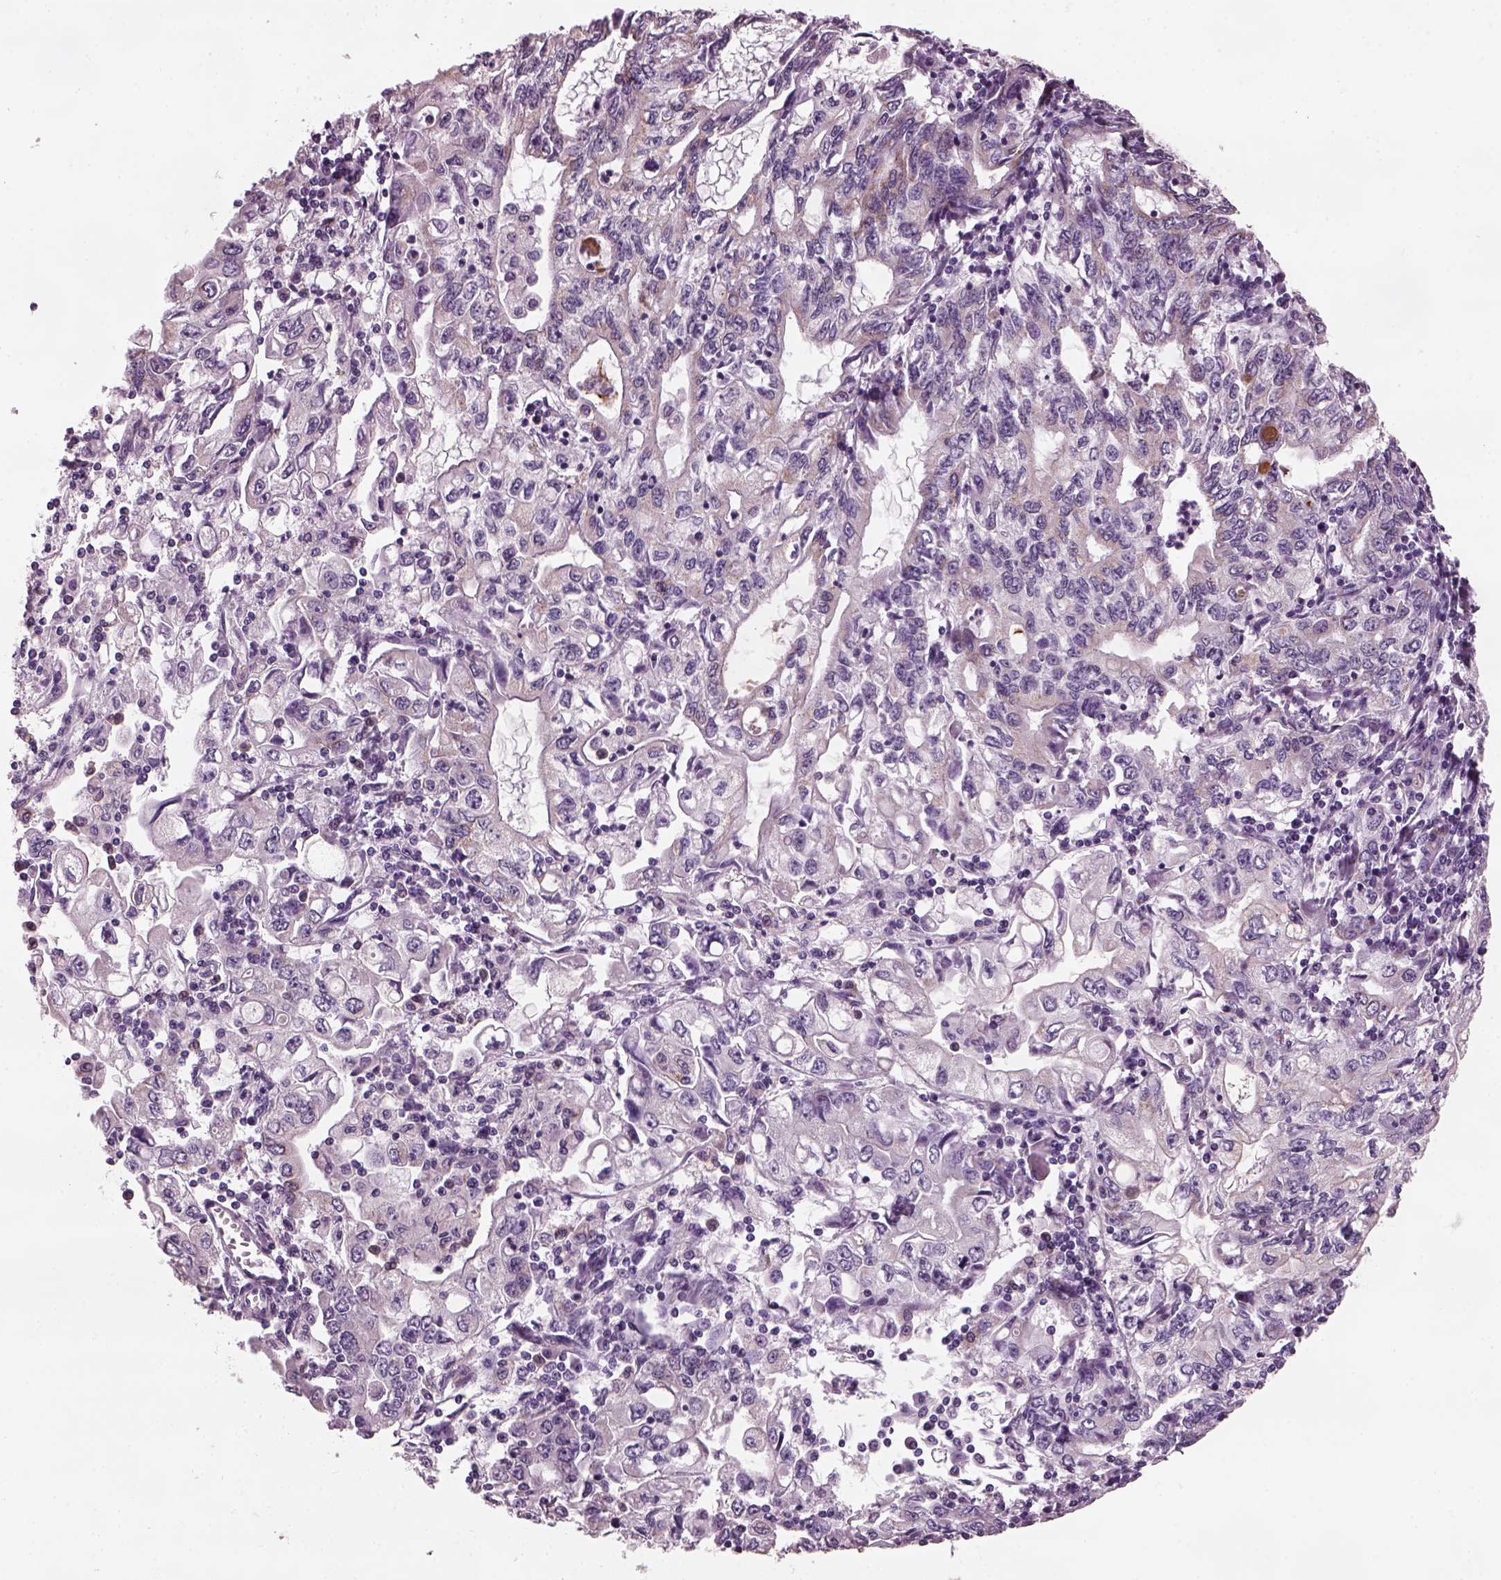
{"staining": {"intensity": "negative", "quantity": "none", "location": "none"}, "tissue": "stomach cancer", "cell_type": "Tumor cells", "image_type": "cancer", "snomed": [{"axis": "morphology", "description": "Adenocarcinoma, NOS"}, {"axis": "topography", "description": "Stomach, lower"}], "caption": "Stomach cancer was stained to show a protein in brown. There is no significant positivity in tumor cells.", "gene": "PRR9", "patient": {"sex": "female", "age": 72}}